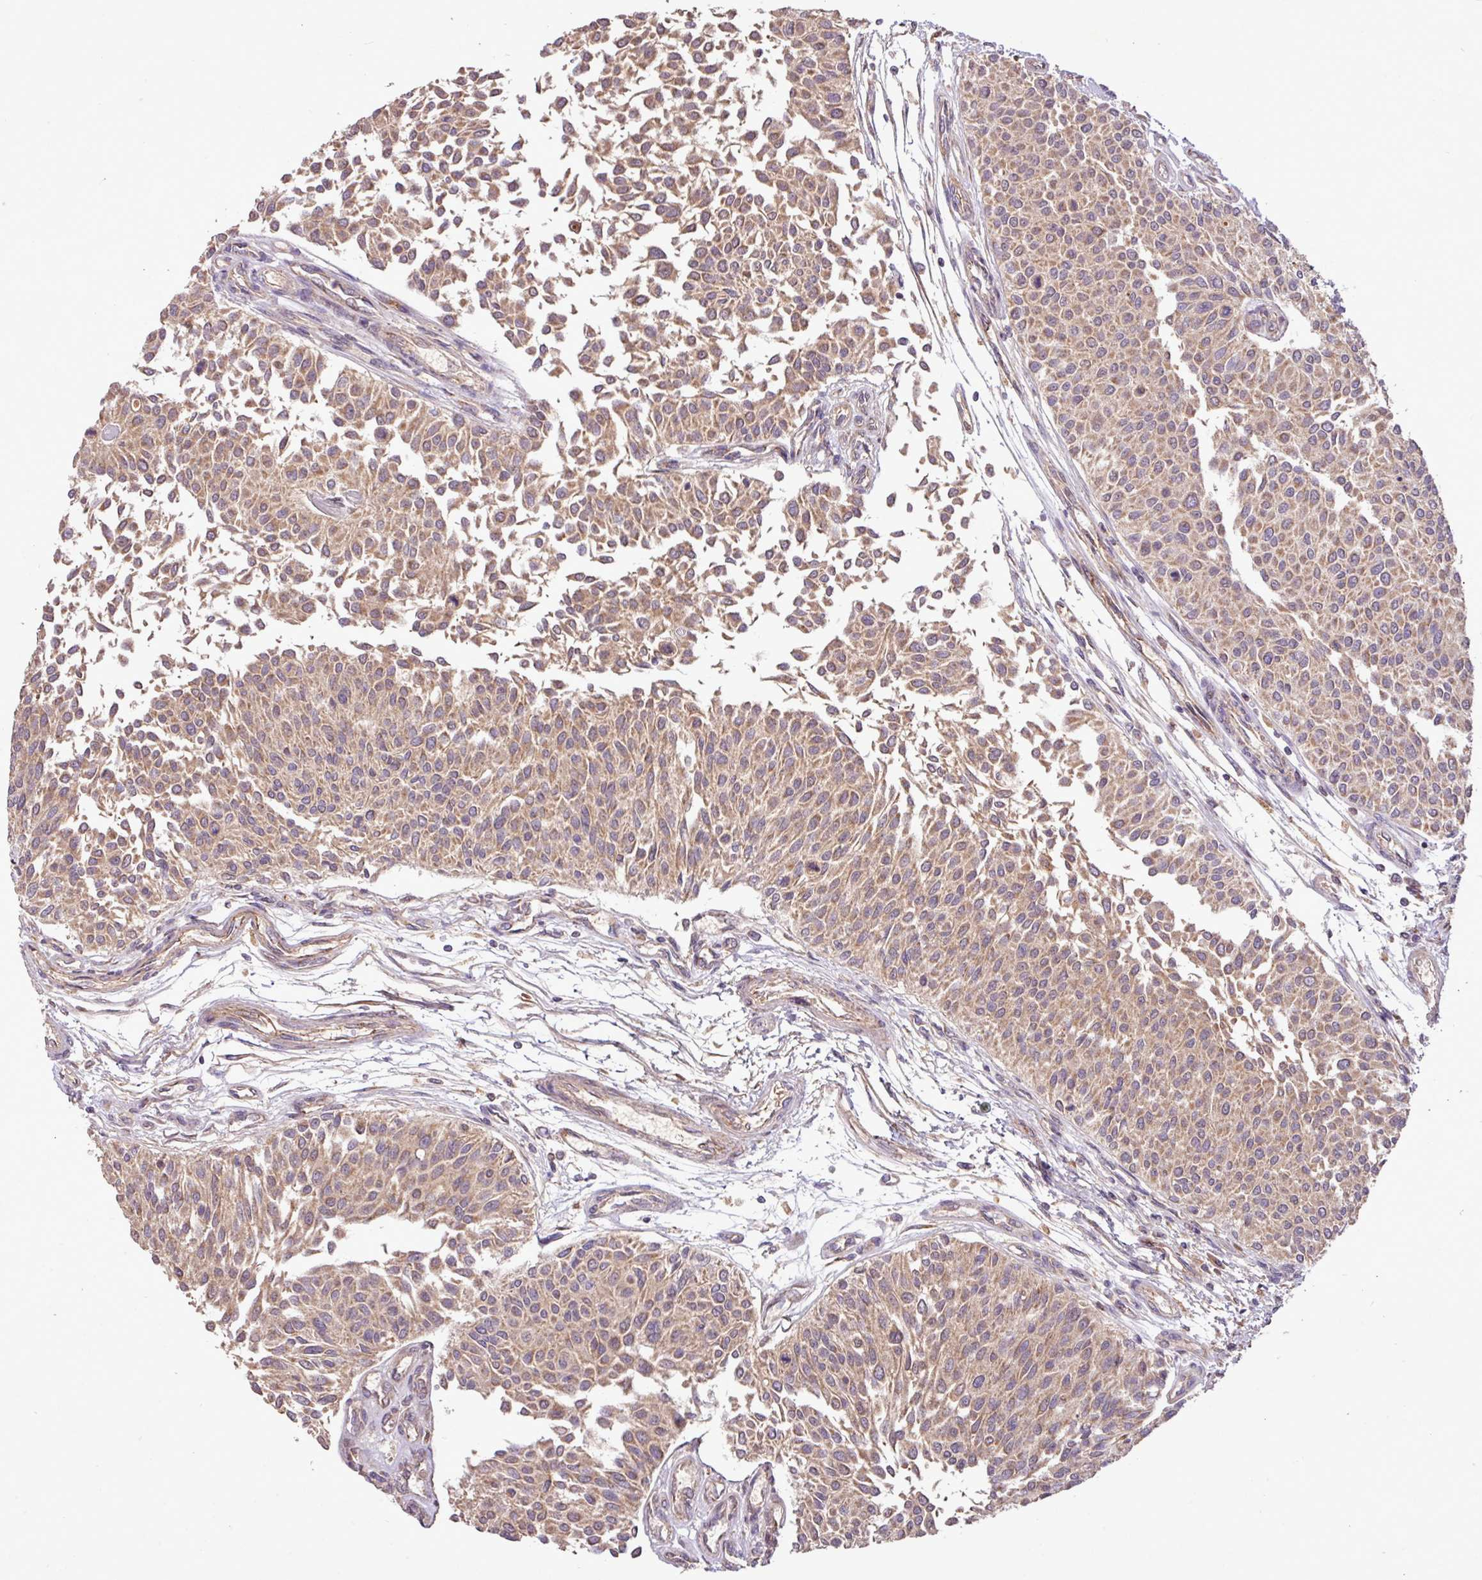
{"staining": {"intensity": "moderate", "quantity": ">75%", "location": "cytoplasmic/membranous"}, "tissue": "urothelial cancer", "cell_type": "Tumor cells", "image_type": "cancer", "snomed": [{"axis": "morphology", "description": "Urothelial carcinoma, NOS"}, {"axis": "topography", "description": "Urinary bladder"}], "caption": "Protein staining shows moderate cytoplasmic/membranous staining in about >75% of tumor cells in urothelial cancer.", "gene": "YPEL3", "patient": {"sex": "male", "age": 55}}